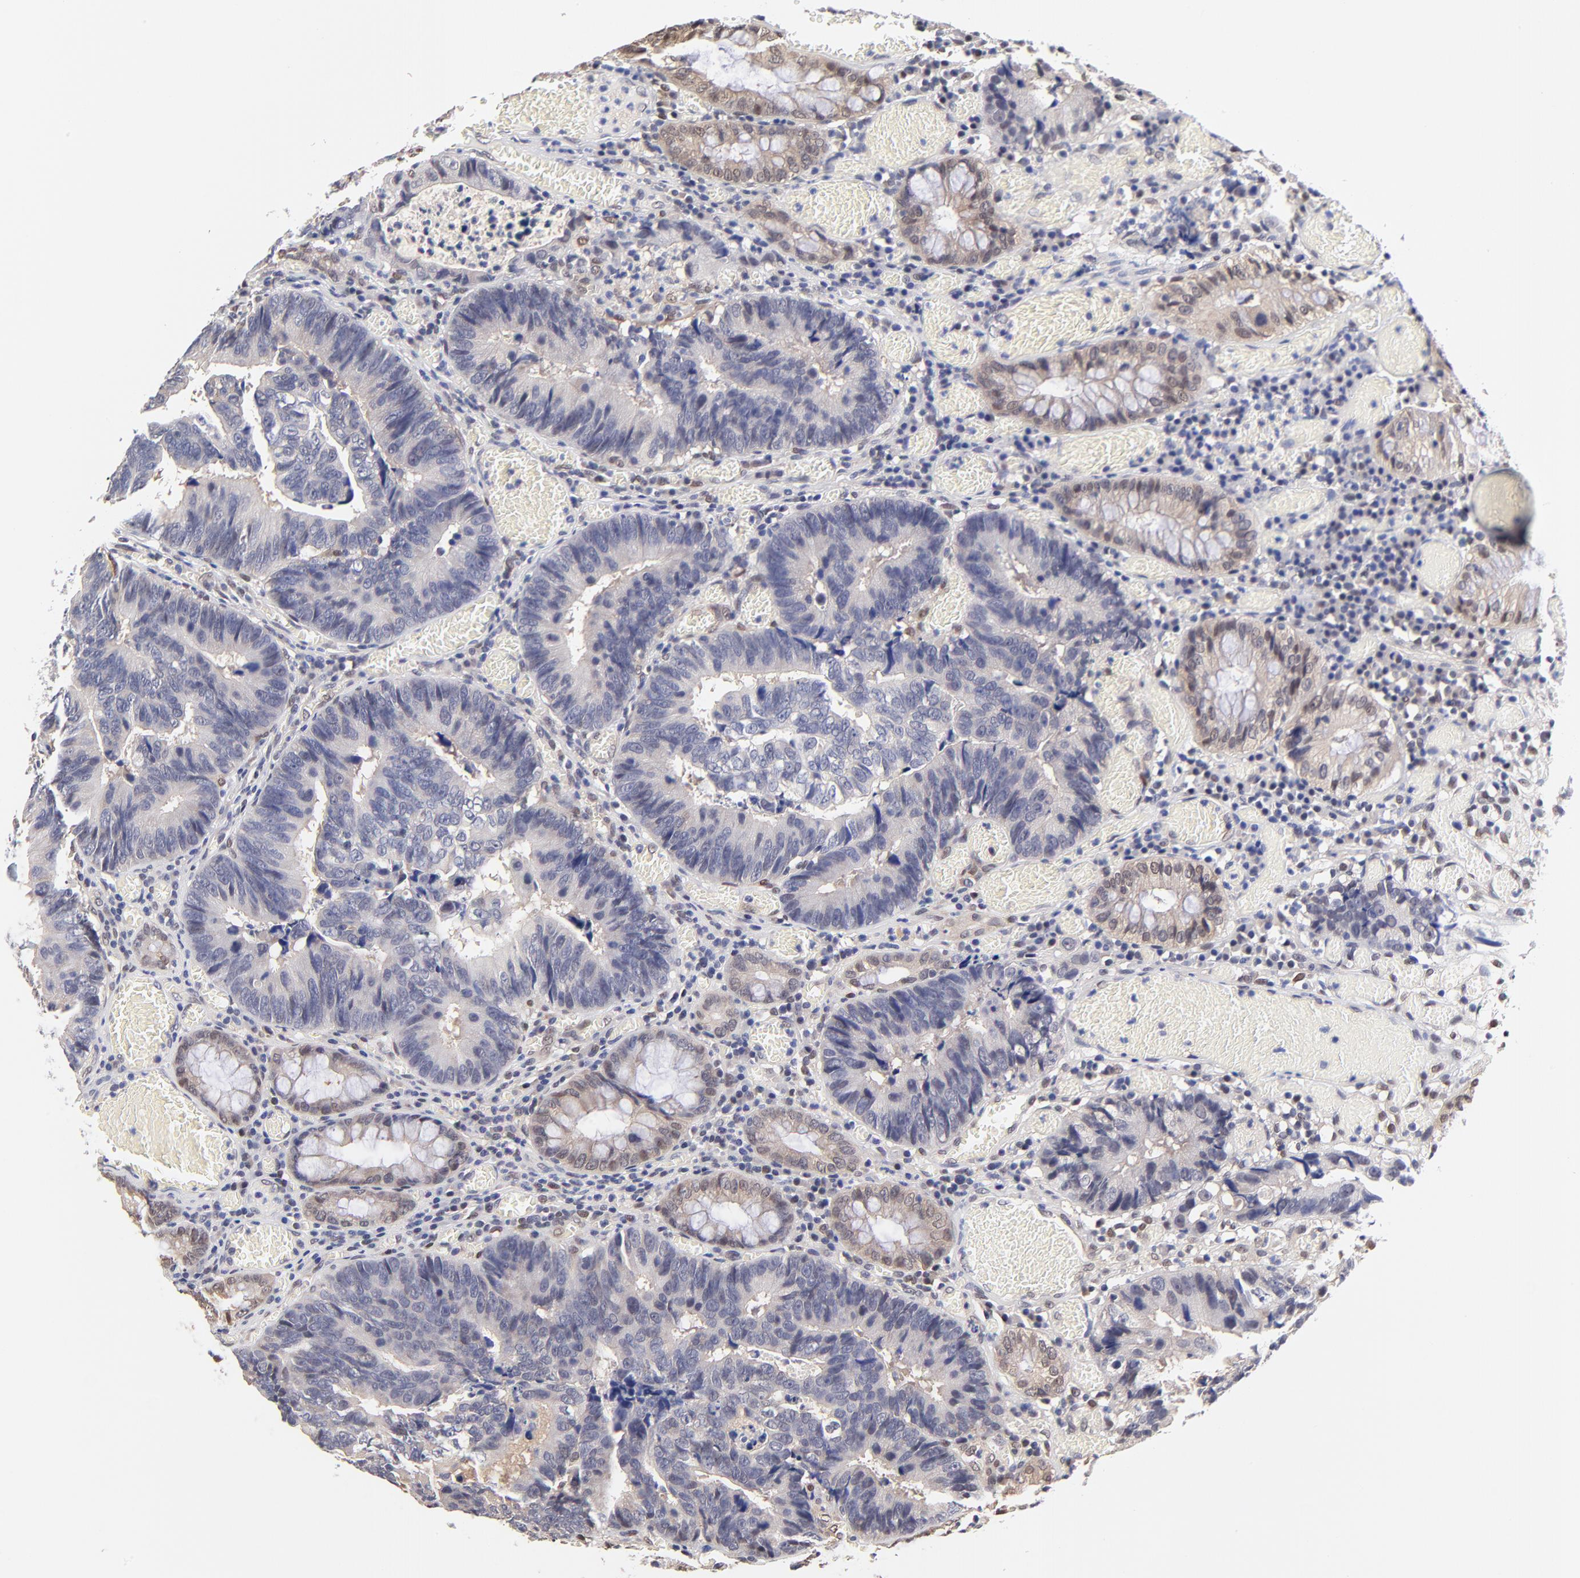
{"staining": {"intensity": "negative", "quantity": "none", "location": "none"}, "tissue": "colorectal cancer", "cell_type": "Tumor cells", "image_type": "cancer", "snomed": [{"axis": "morphology", "description": "Adenocarcinoma, NOS"}, {"axis": "topography", "description": "Rectum"}], "caption": "Tumor cells show no significant protein positivity in colorectal cancer (adenocarcinoma).", "gene": "TXNL1", "patient": {"sex": "female", "age": 98}}